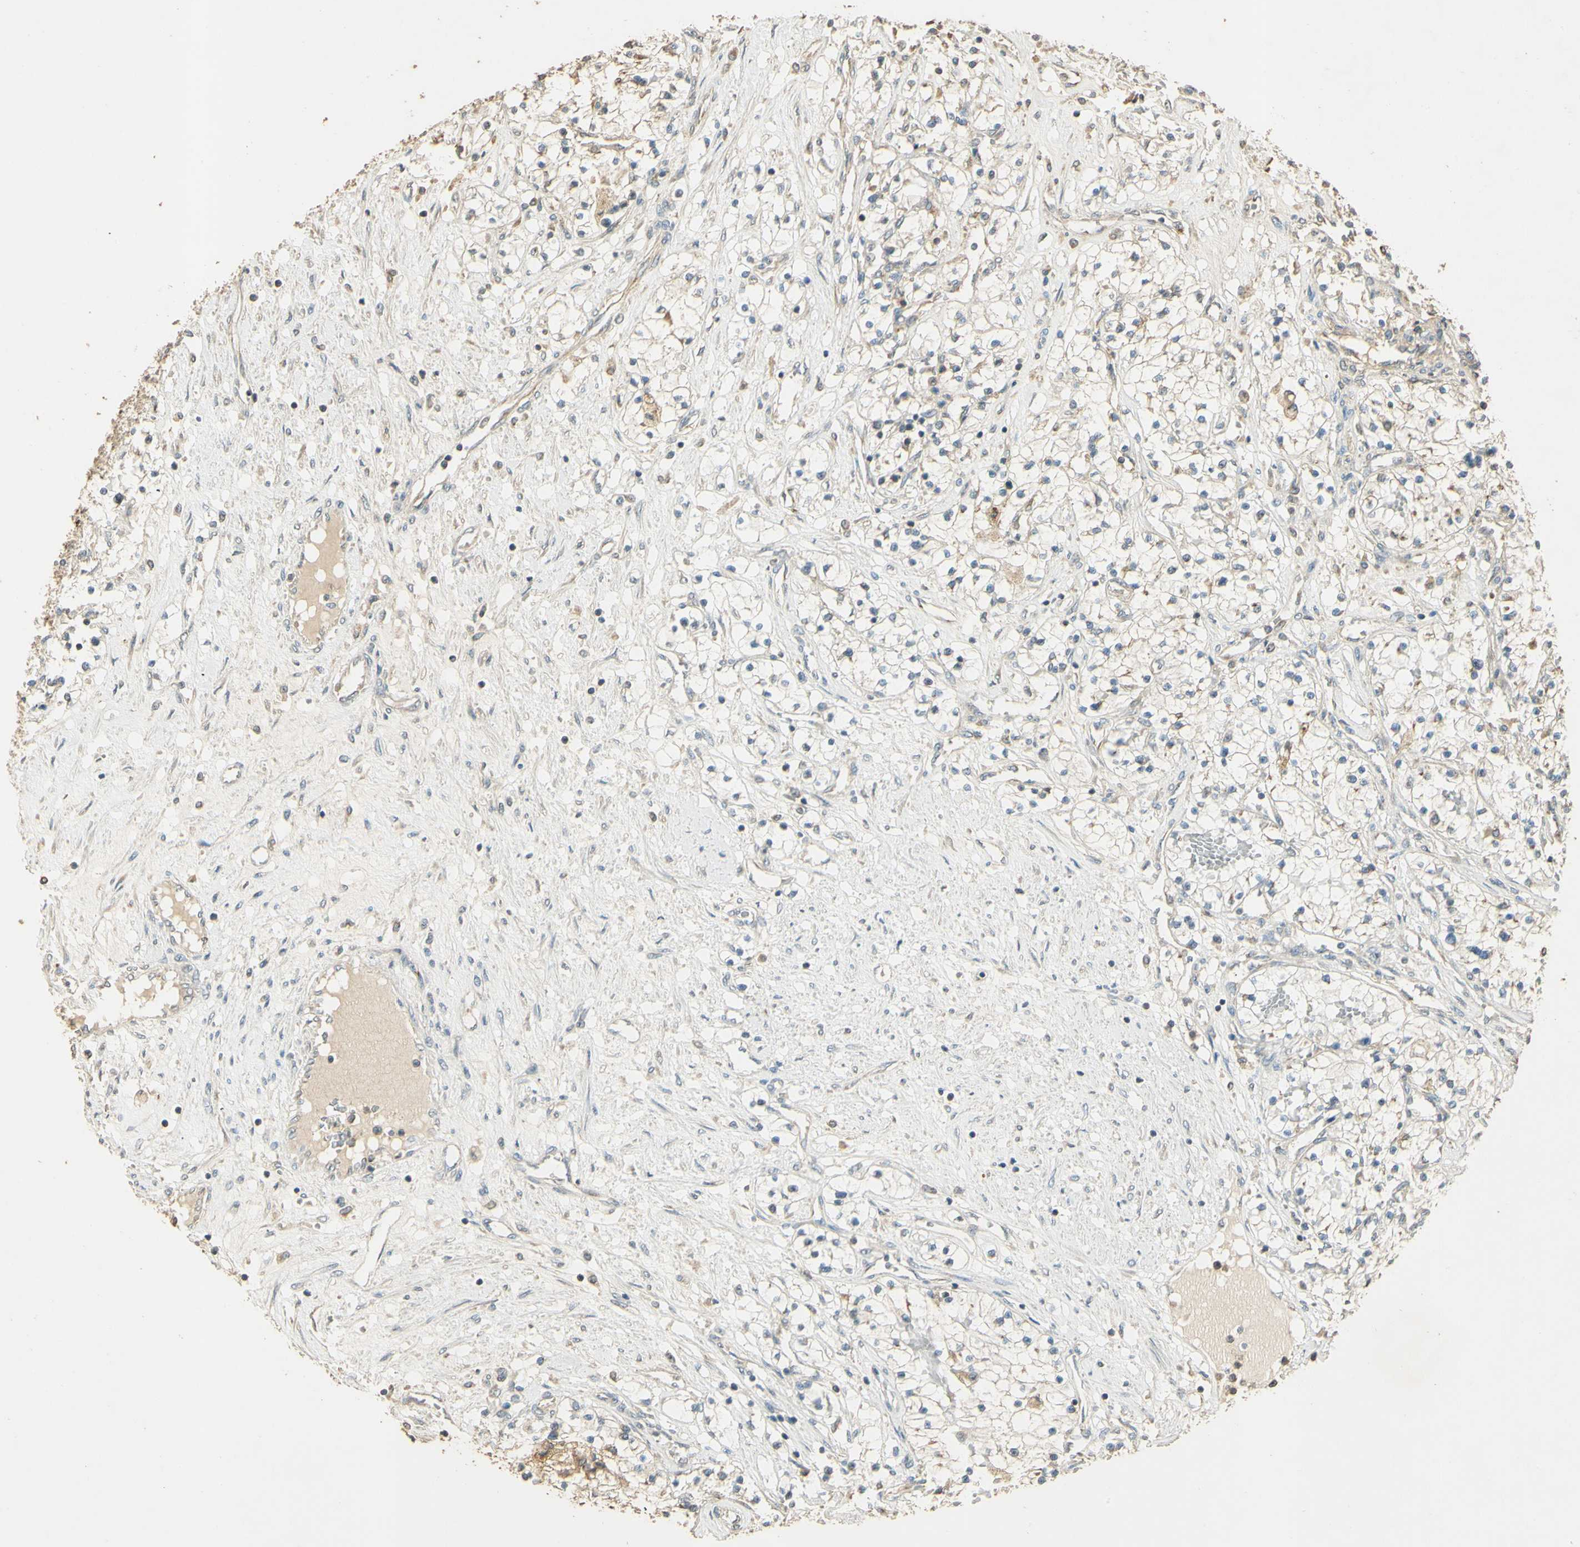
{"staining": {"intensity": "weak", "quantity": "25%-75%", "location": "cytoplasmic/membranous"}, "tissue": "renal cancer", "cell_type": "Tumor cells", "image_type": "cancer", "snomed": [{"axis": "morphology", "description": "Adenocarcinoma, NOS"}, {"axis": "topography", "description": "Kidney"}], "caption": "Renal adenocarcinoma tissue reveals weak cytoplasmic/membranous staining in approximately 25%-75% of tumor cells", "gene": "UXS1", "patient": {"sex": "male", "age": 68}}